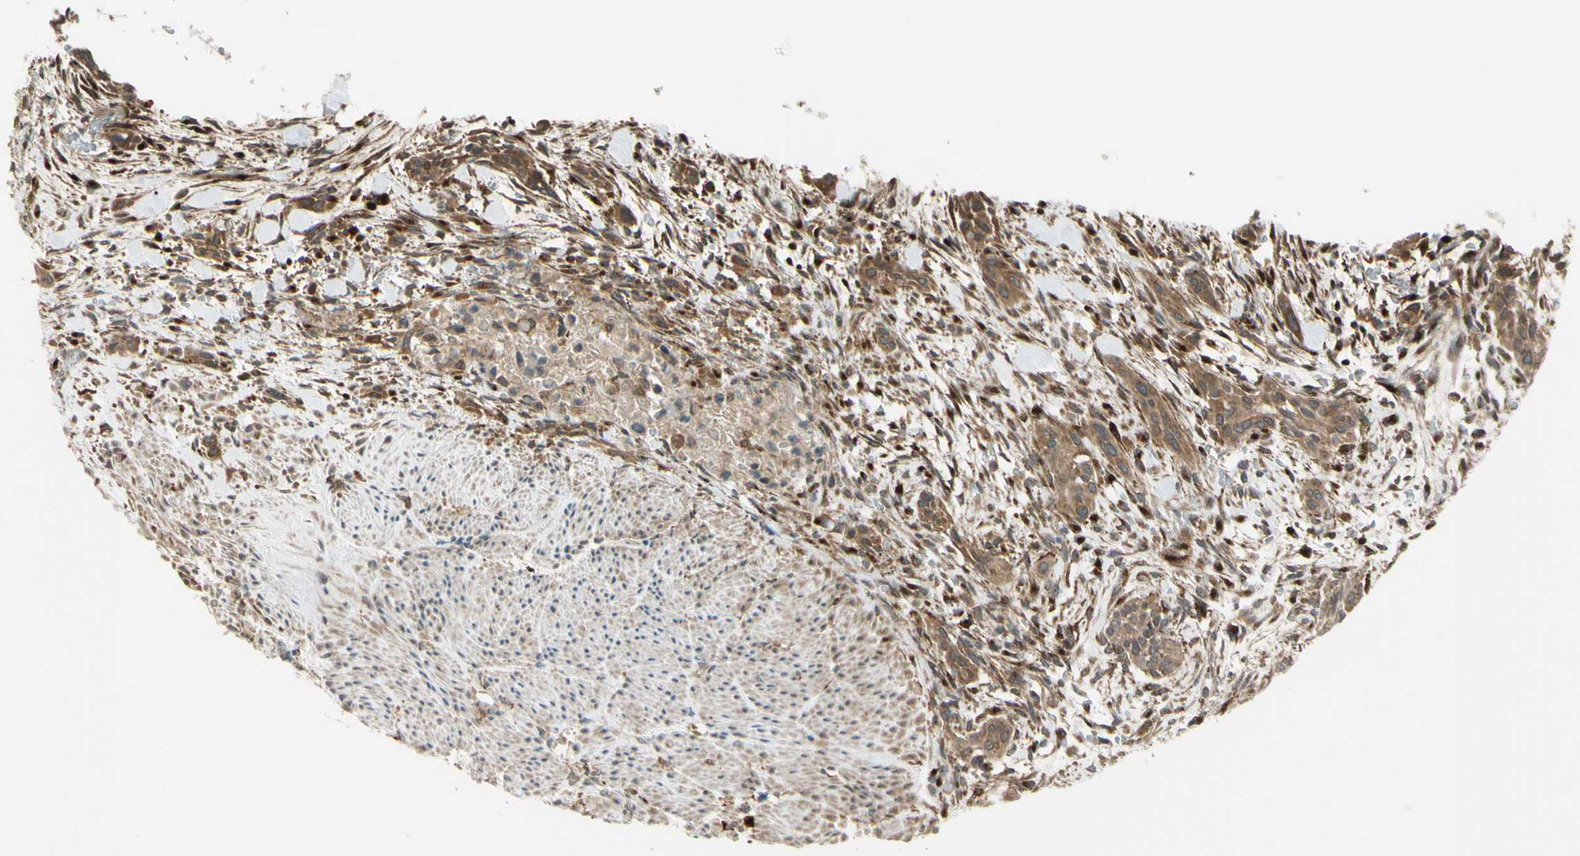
{"staining": {"intensity": "moderate", "quantity": ">75%", "location": "cytoplasmic/membranous"}, "tissue": "urothelial cancer", "cell_type": "Tumor cells", "image_type": "cancer", "snomed": [{"axis": "morphology", "description": "Urothelial carcinoma, High grade"}, {"axis": "topography", "description": "Urinary bladder"}], "caption": "Protein expression analysis of human urothelial carcinoma (high-grade) reveals moderate cytoplasmic/membranous staining in approximately >75% of tumor cells.", "gene": "FLII", "patient": {"sex": "male", "age": 35}}